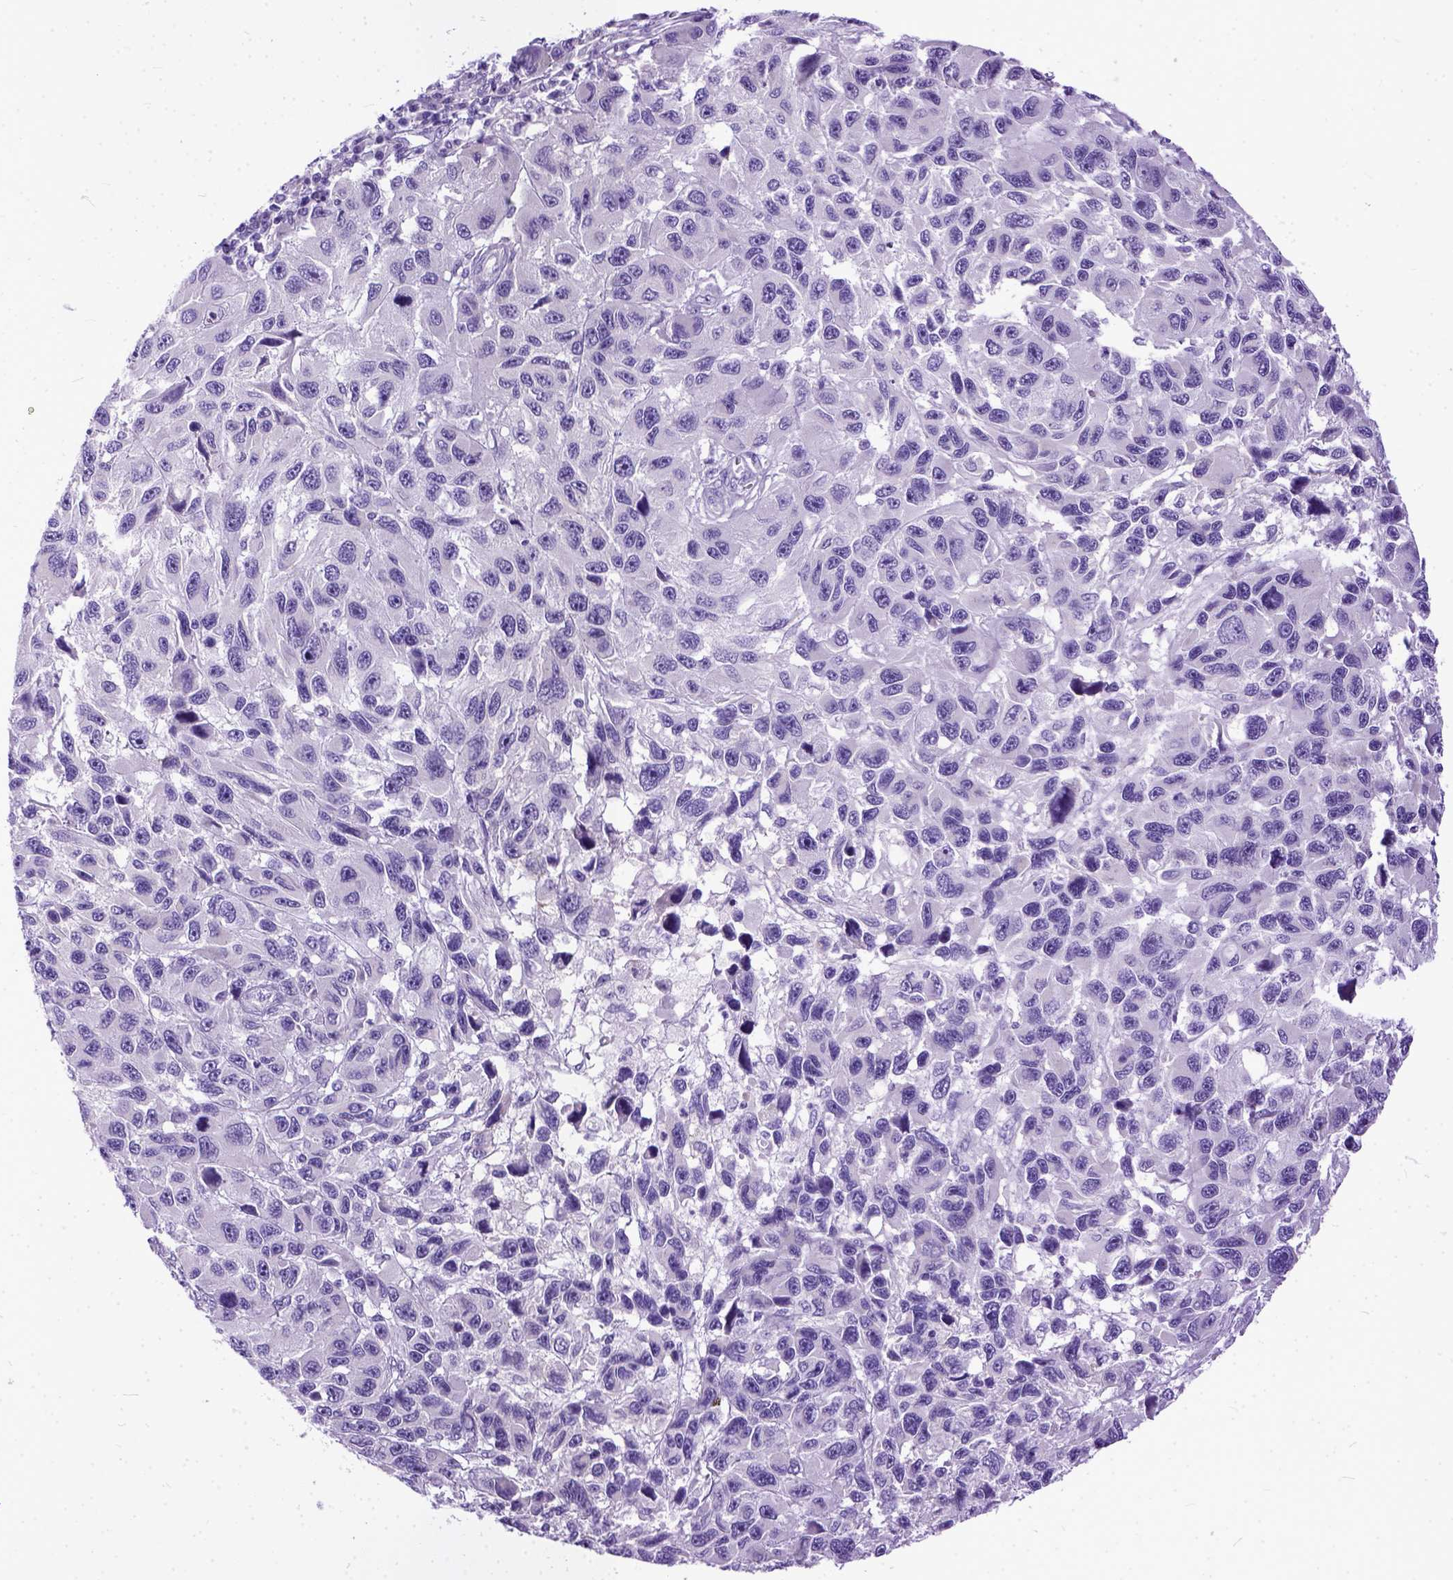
{"staining": {"intensity": "negative", "quantity": "none", "location": "none"}, "tissue": "melanoma", "cell_type": "Tumor cells", "image_type": "cancer", "snomed": [{"axis": "morphology", "description": "Malignant melanoma, NOS"}, {"axis": "topography", "description": "Skin"}], "caption": "Immunohistochemical staining of melanoma reveals no significant positivity in tumor cells.", "gene": "PPL", "patient": {"sex": "male", "age": 53}}